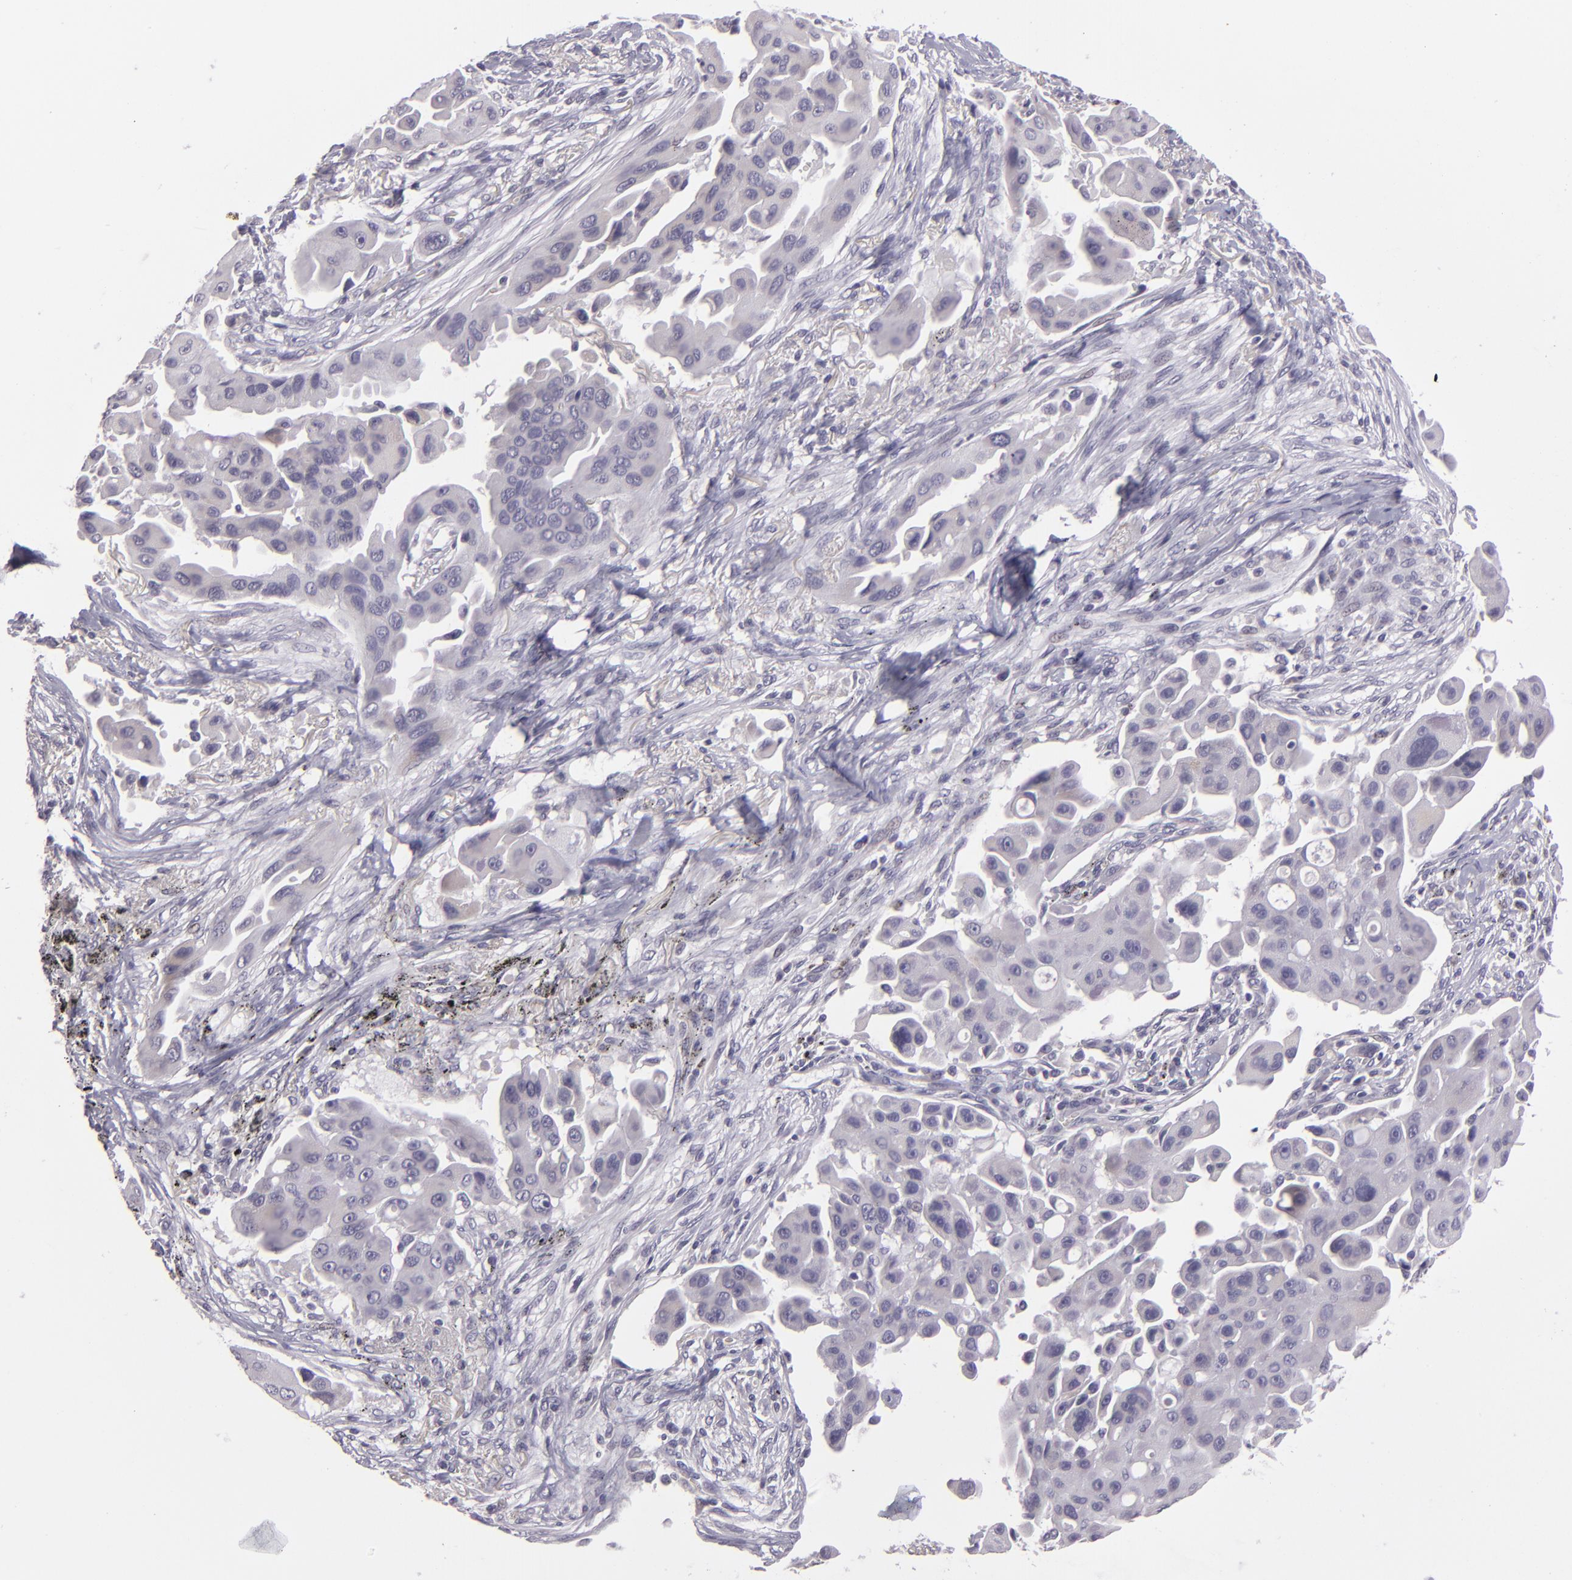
{"staining": {"intensity": "weak", "quantity": "<25%", "location": "cytoplasmic/membranous"}, "tissue": "lung cancer", "cell_type": "Tumor cells", "image_type": "cancer", "snomed": [{"axis": "morphology", "description": "Adenocarcinoma, NOS"}, {"axis": "topography", "description": "Lung"}], "caption": "This is an immunohistochemistry (IHC) micrograph of human lung cancer (adenocarcinoma). There is no expression in tumor cells.", "gene": "EGFL6", "patient": {"sex": "male", "age": 68}}